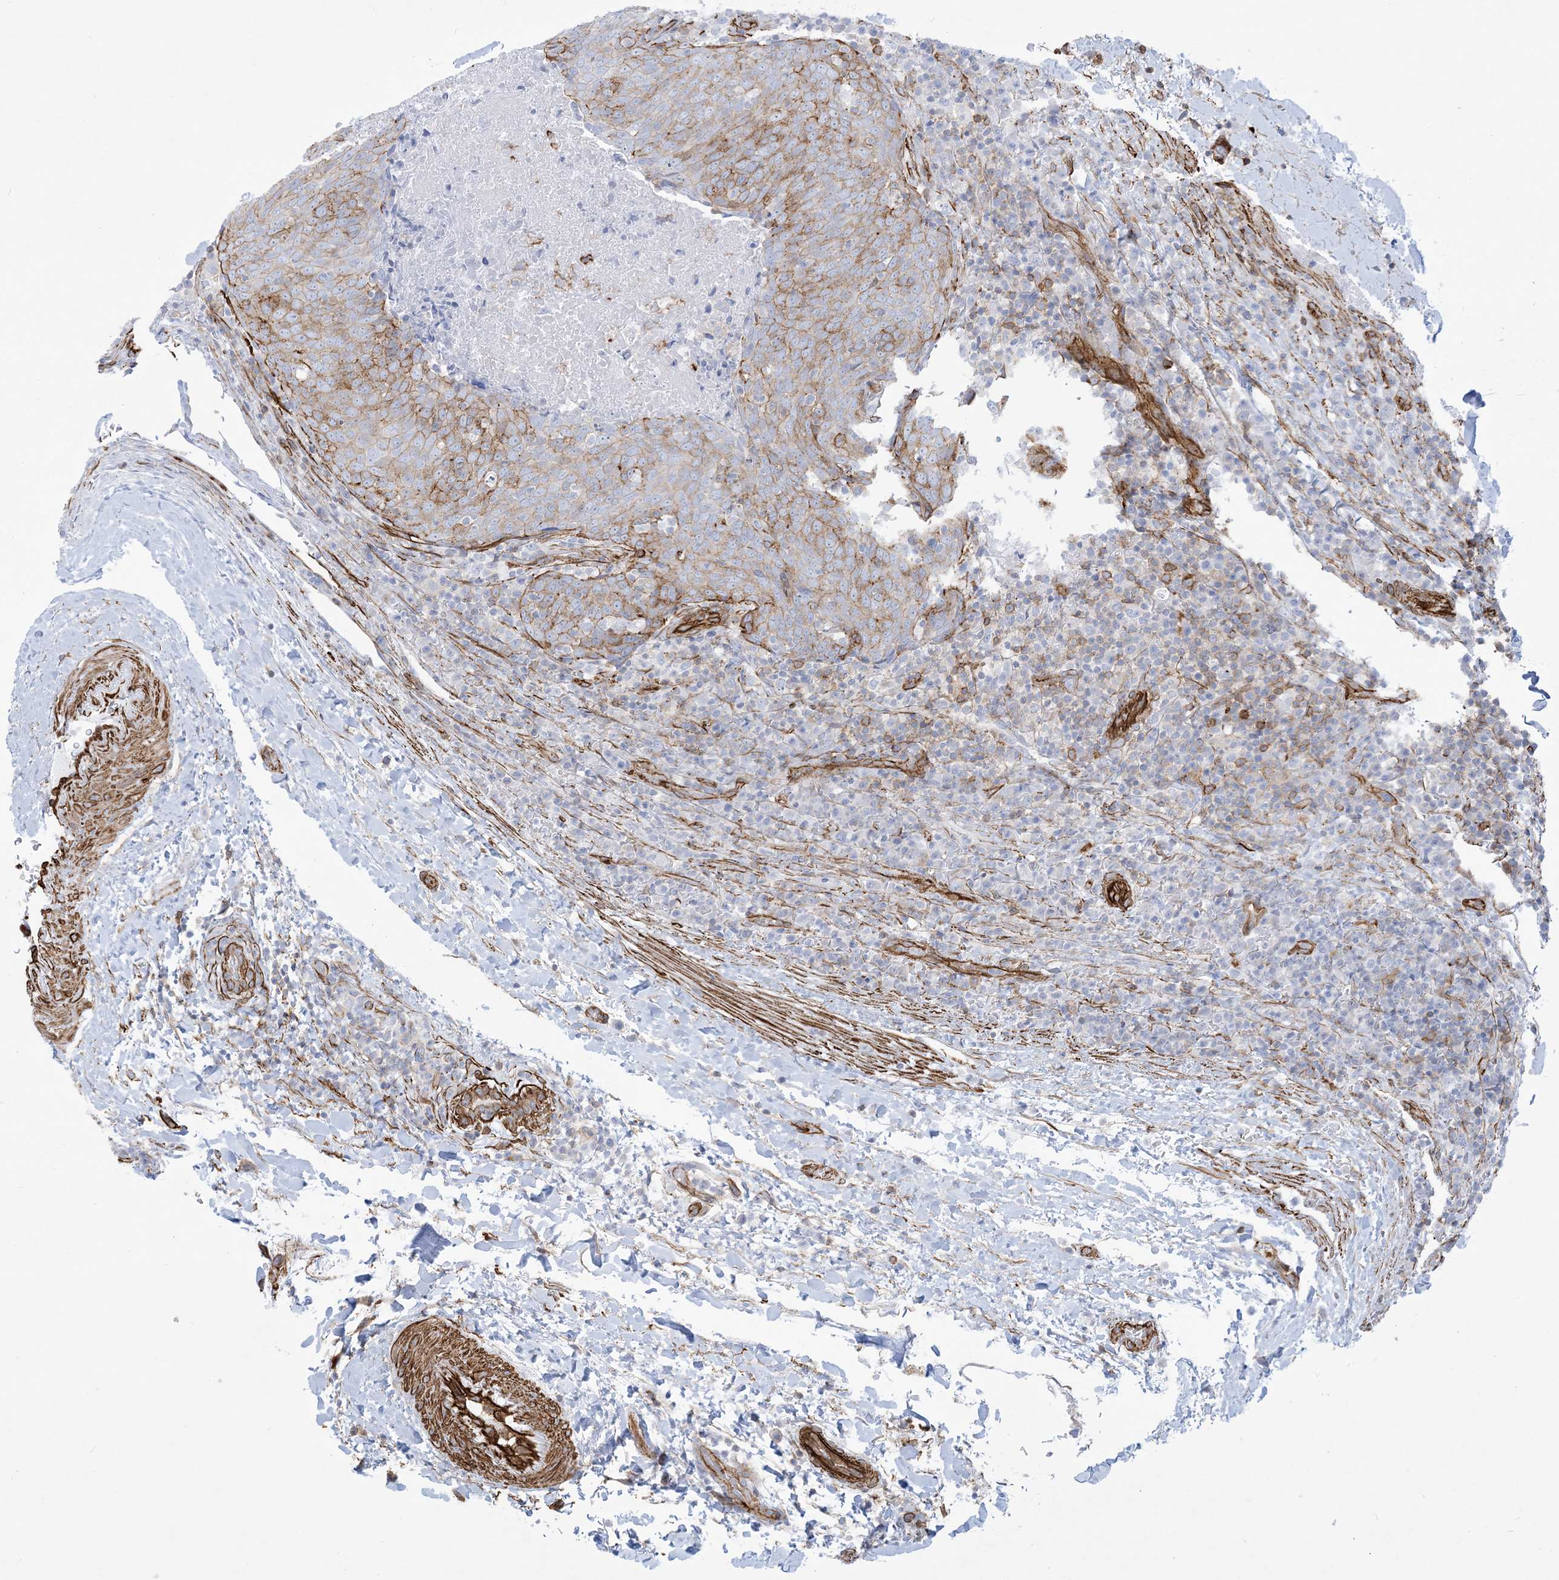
{"staining": {"intensity": "moderate", "quantity": "25%-75%", "location": "cytoplasmic/membranous"}, "tissue": "head and neck cancer", "cell_type": "Tumor cells", "image_type": "cancer", "snomed": [{"axis": "morphology", "description": "Squamous cell carcinoma, NOS"}, {"axis": "morphology", "description": "Squamous cell carcinoma, metastatic, NOS"}, {"axis": "topography", "description": "Lymph node"}, {"axis": "topography", "description": "Head-Neck"}], "caption": "Immunohistochemistry of human head and neck metastatic squamous cell carcinoma reveals medium levels of moderate cytoplasmic/membranous expression in approximately 25%-75% of tumor cells.", "gene": "B3GNT7", "patient": {"sex": "male", "age": 62}}